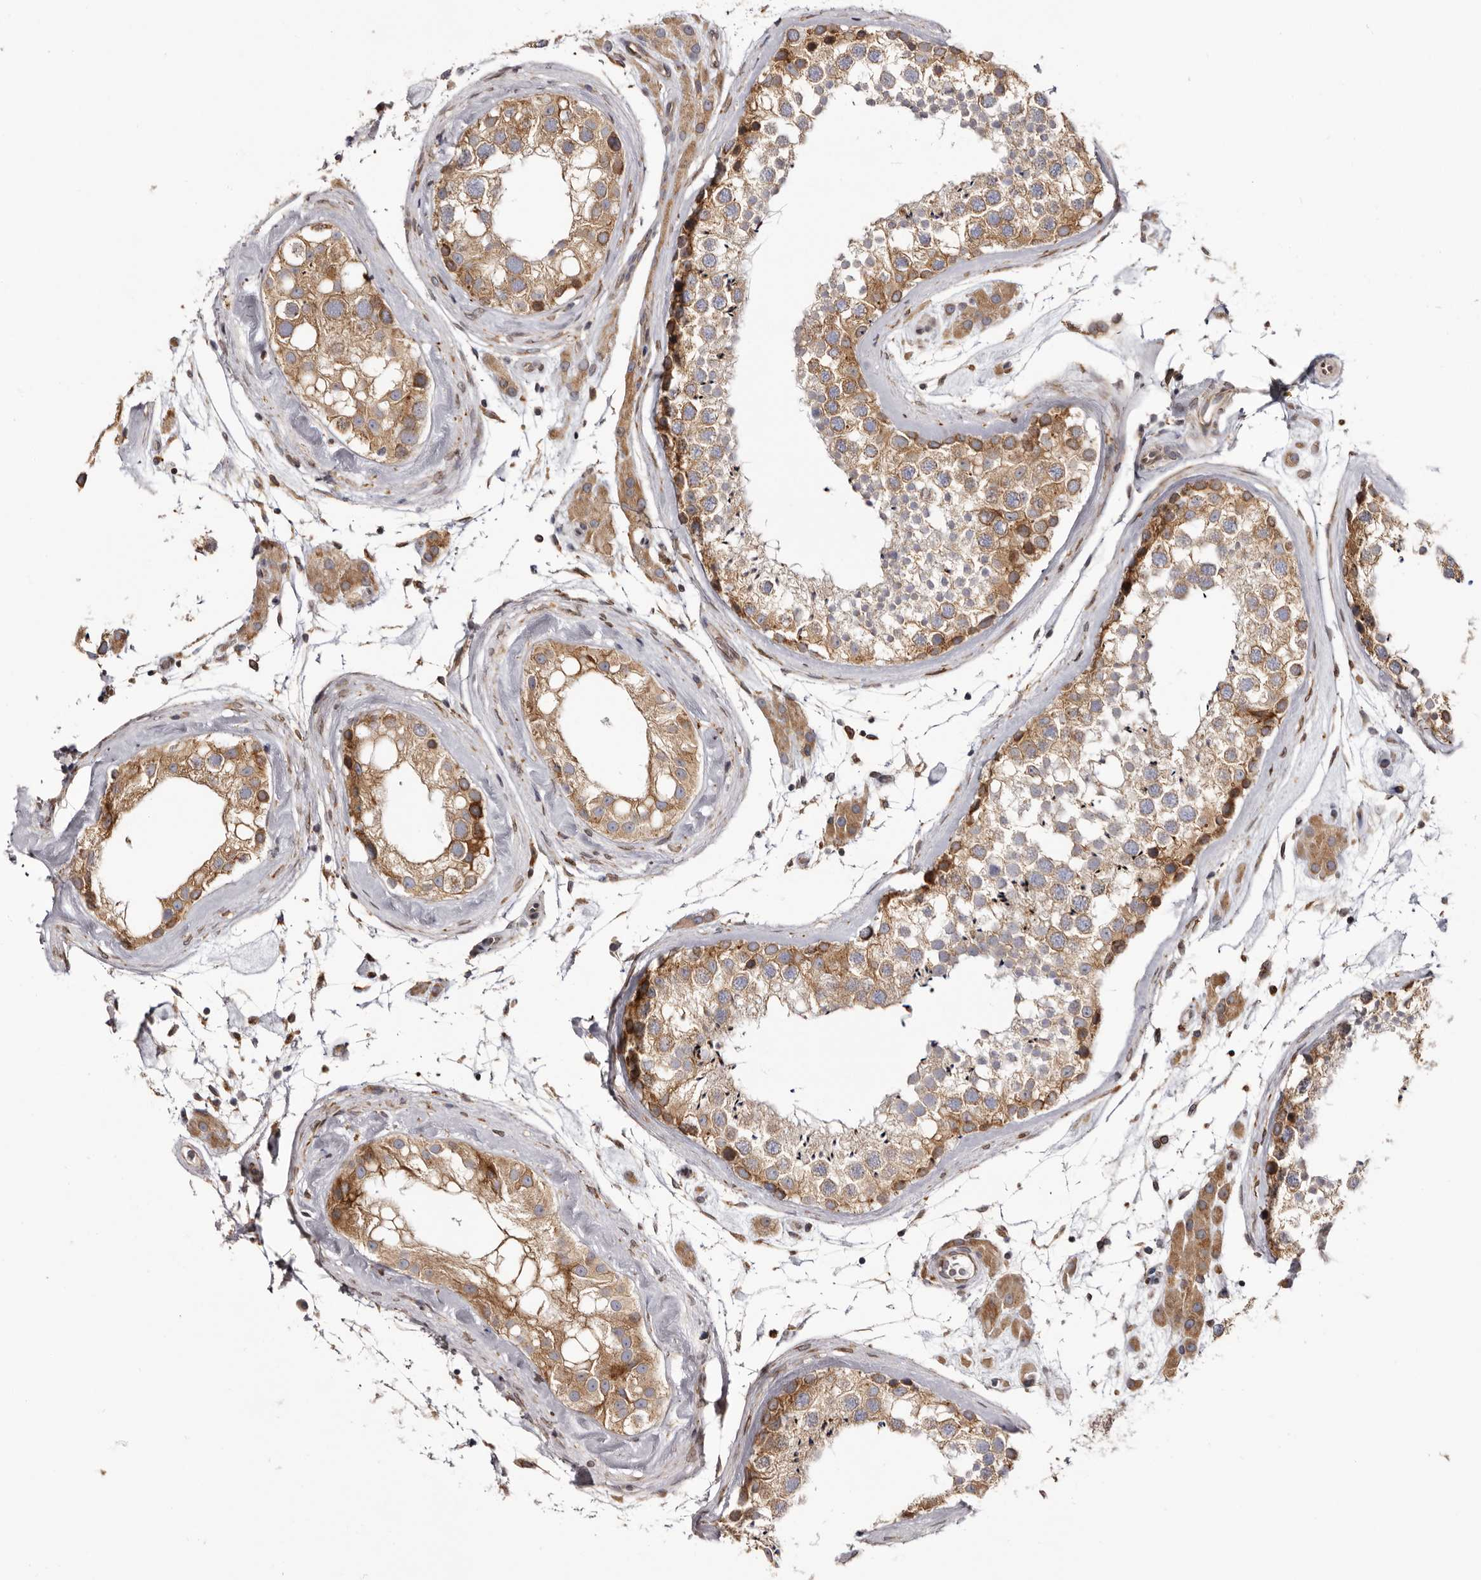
{"staining": {"intensity": "moderate", "quantity": ">75%", "location": "cytoplasmic/membranous"}, "tissue": "testis", "cell_type": "Cells in seminiferous ducts", "image_type": "normal", "snomed": [{"axis": "morphology", "description": "Normal tissue, NOS"}, {"axis": "topography", "description": "Testis"}], "caption": "This photomicrograph displays unremarkable testis stained with immunohistochemistry (IHC) to label a protein in brown. The cytoplasmic/membranous of cells in seminiferous ducts show moderate positivity for the protein. Nuclei are counter-stained blue.", "gene": "C4orf3", "patient": {"sex": "male", "age": 46}}